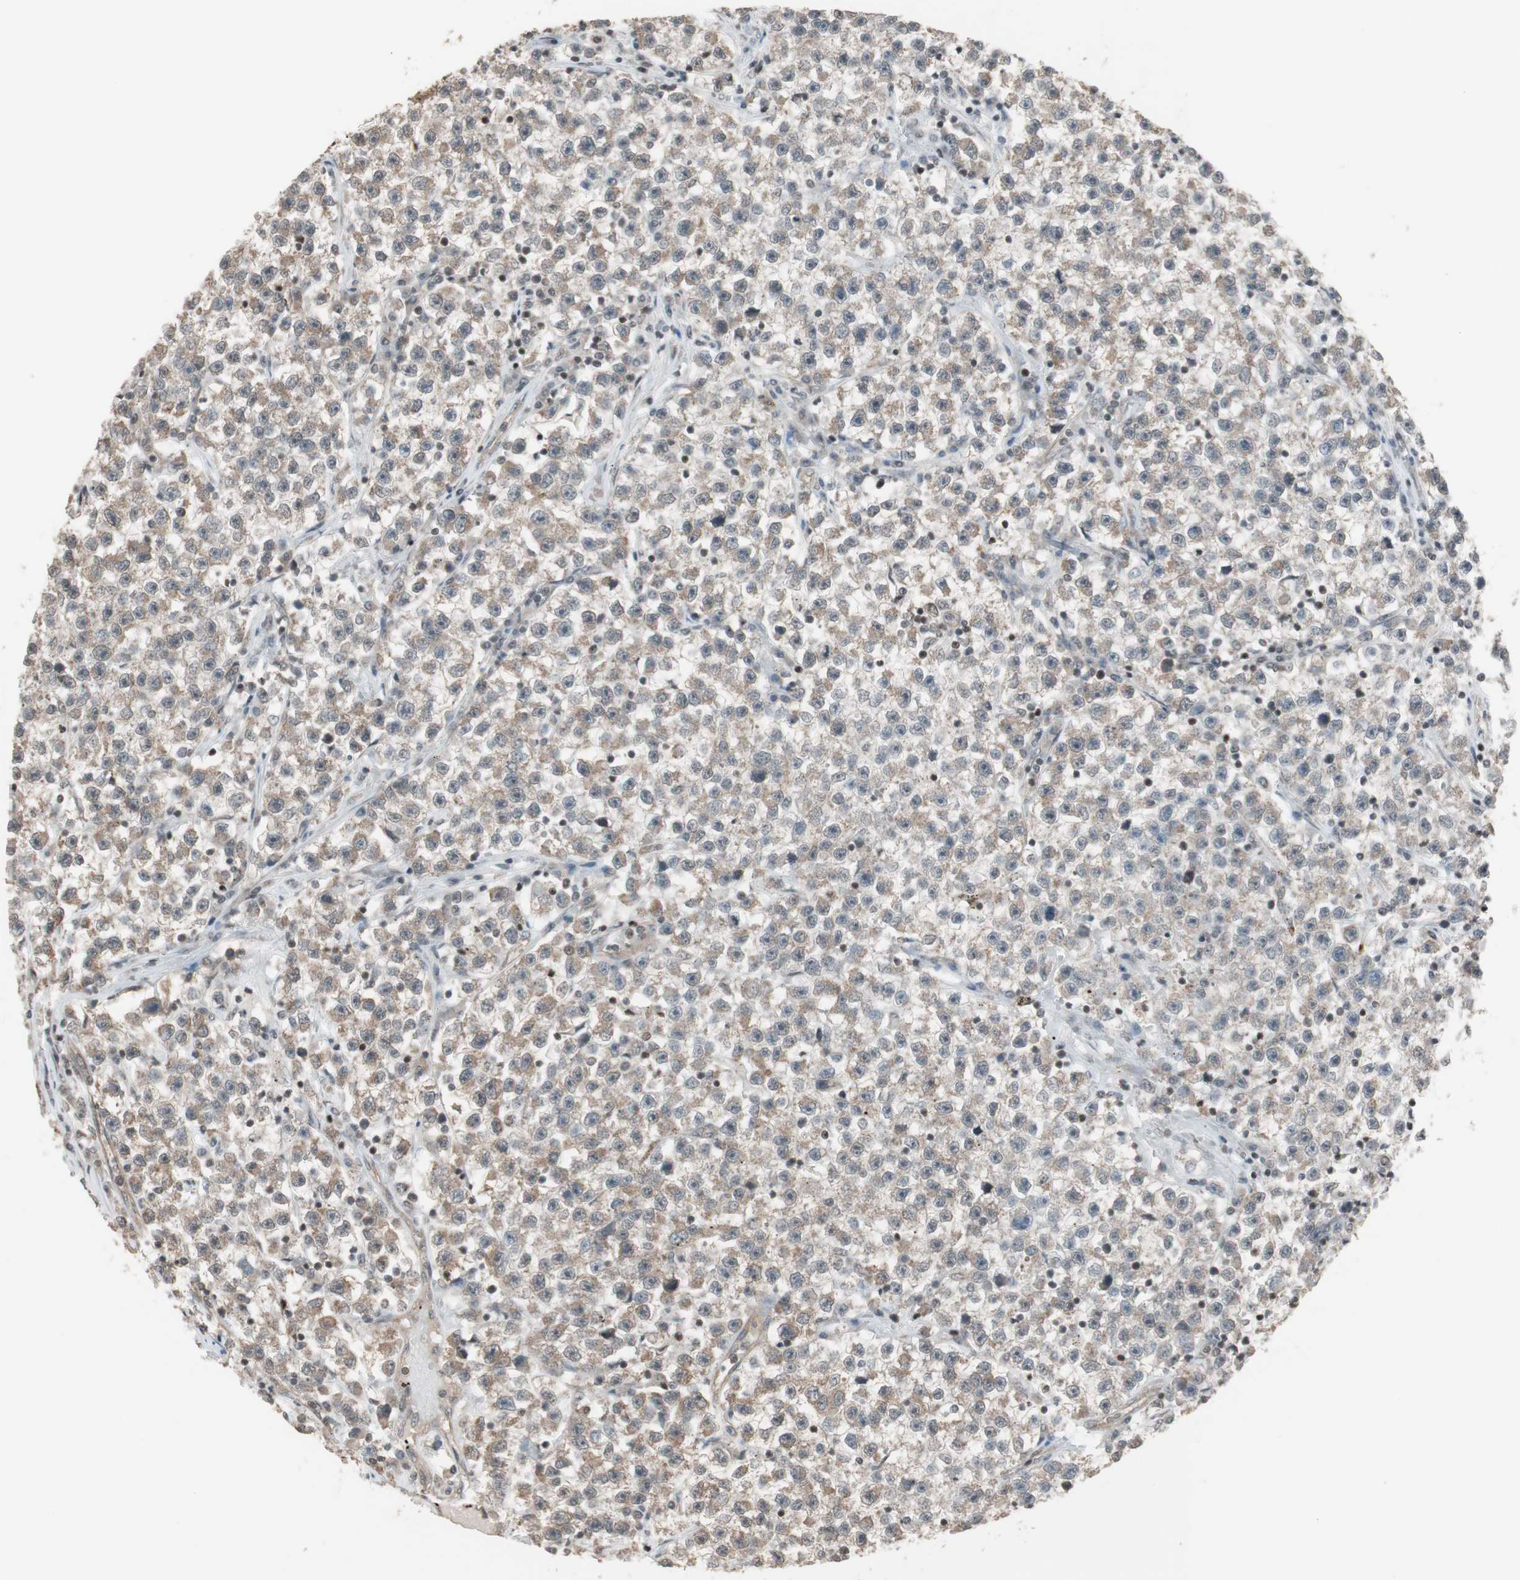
{"staining": {"intensity": "weak", "quantity": ">75%", "location": "cytoplasmic/membranous"}, "tissue": "testis cancer", "cell_type": "Tumor cells", "image_type": "cancer", "snomed": [{"axis": "morphology", "description": "Seminoma, NOS"}, {"axis": "topography", "description": "Testis"}], "caption": "IHC of human seminoma (testis) reveals low levels of weak cytoplasmic/membranous positivity in approximately >75% of tumor cells.", "gene": "DRAP1", "patient": {"sex": "male", "age": 22}}